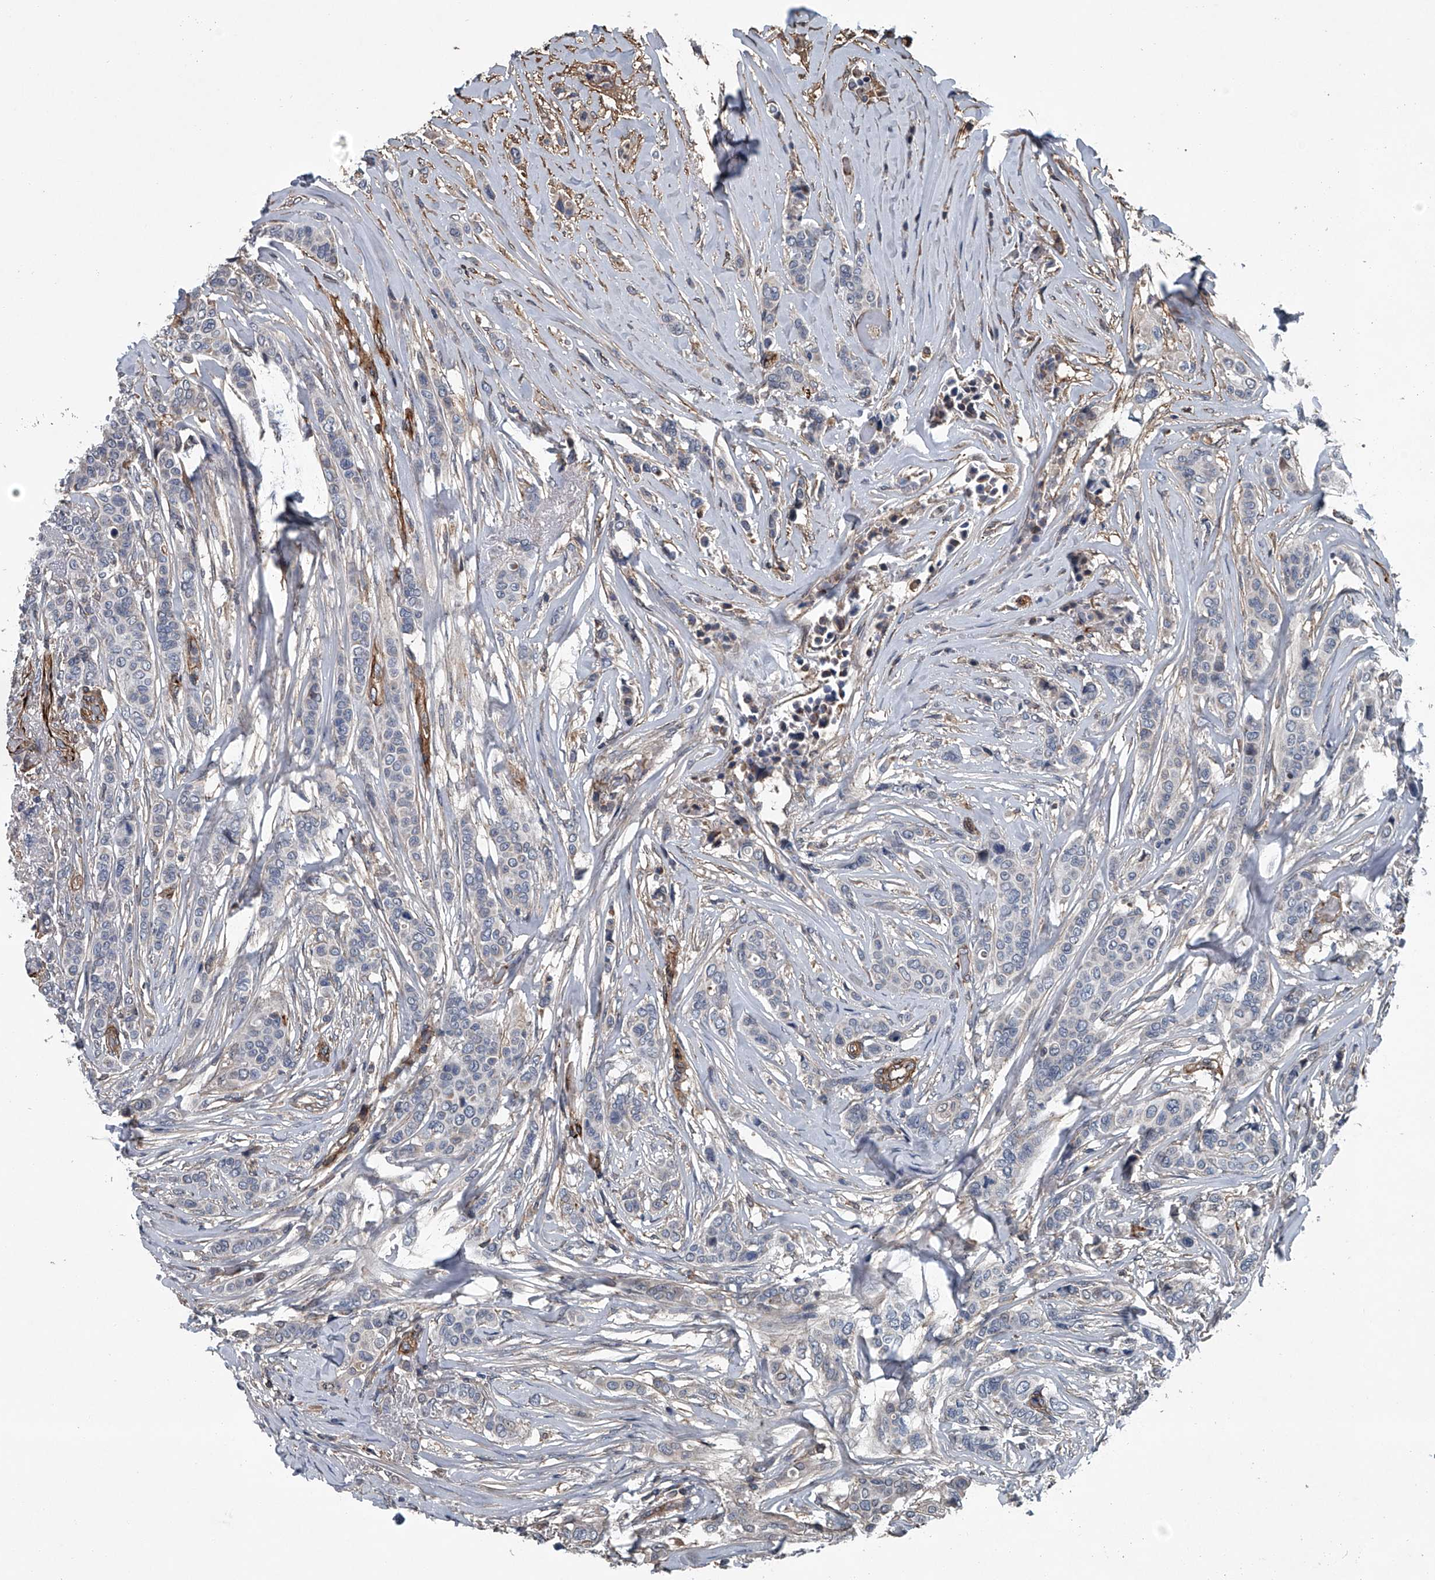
{"staining": {"intensity": "negative", "quantity": "none", "location": "none"}, "tissue": "breast cancer", "cell_type": "Tumor cells", "image_type": "cancer", "snomed": [{"axis": "morphology", "description": "Lobular carcinoma"}, {"axis": "topography", "description": "Breast"}], "caption": "Breast cancer stained for a protein using immunohistochemistry (IHC) shows no staining tumor cells.", "gene": "LDLRAD2", "patient": {"sex": "female", "age": 51}}